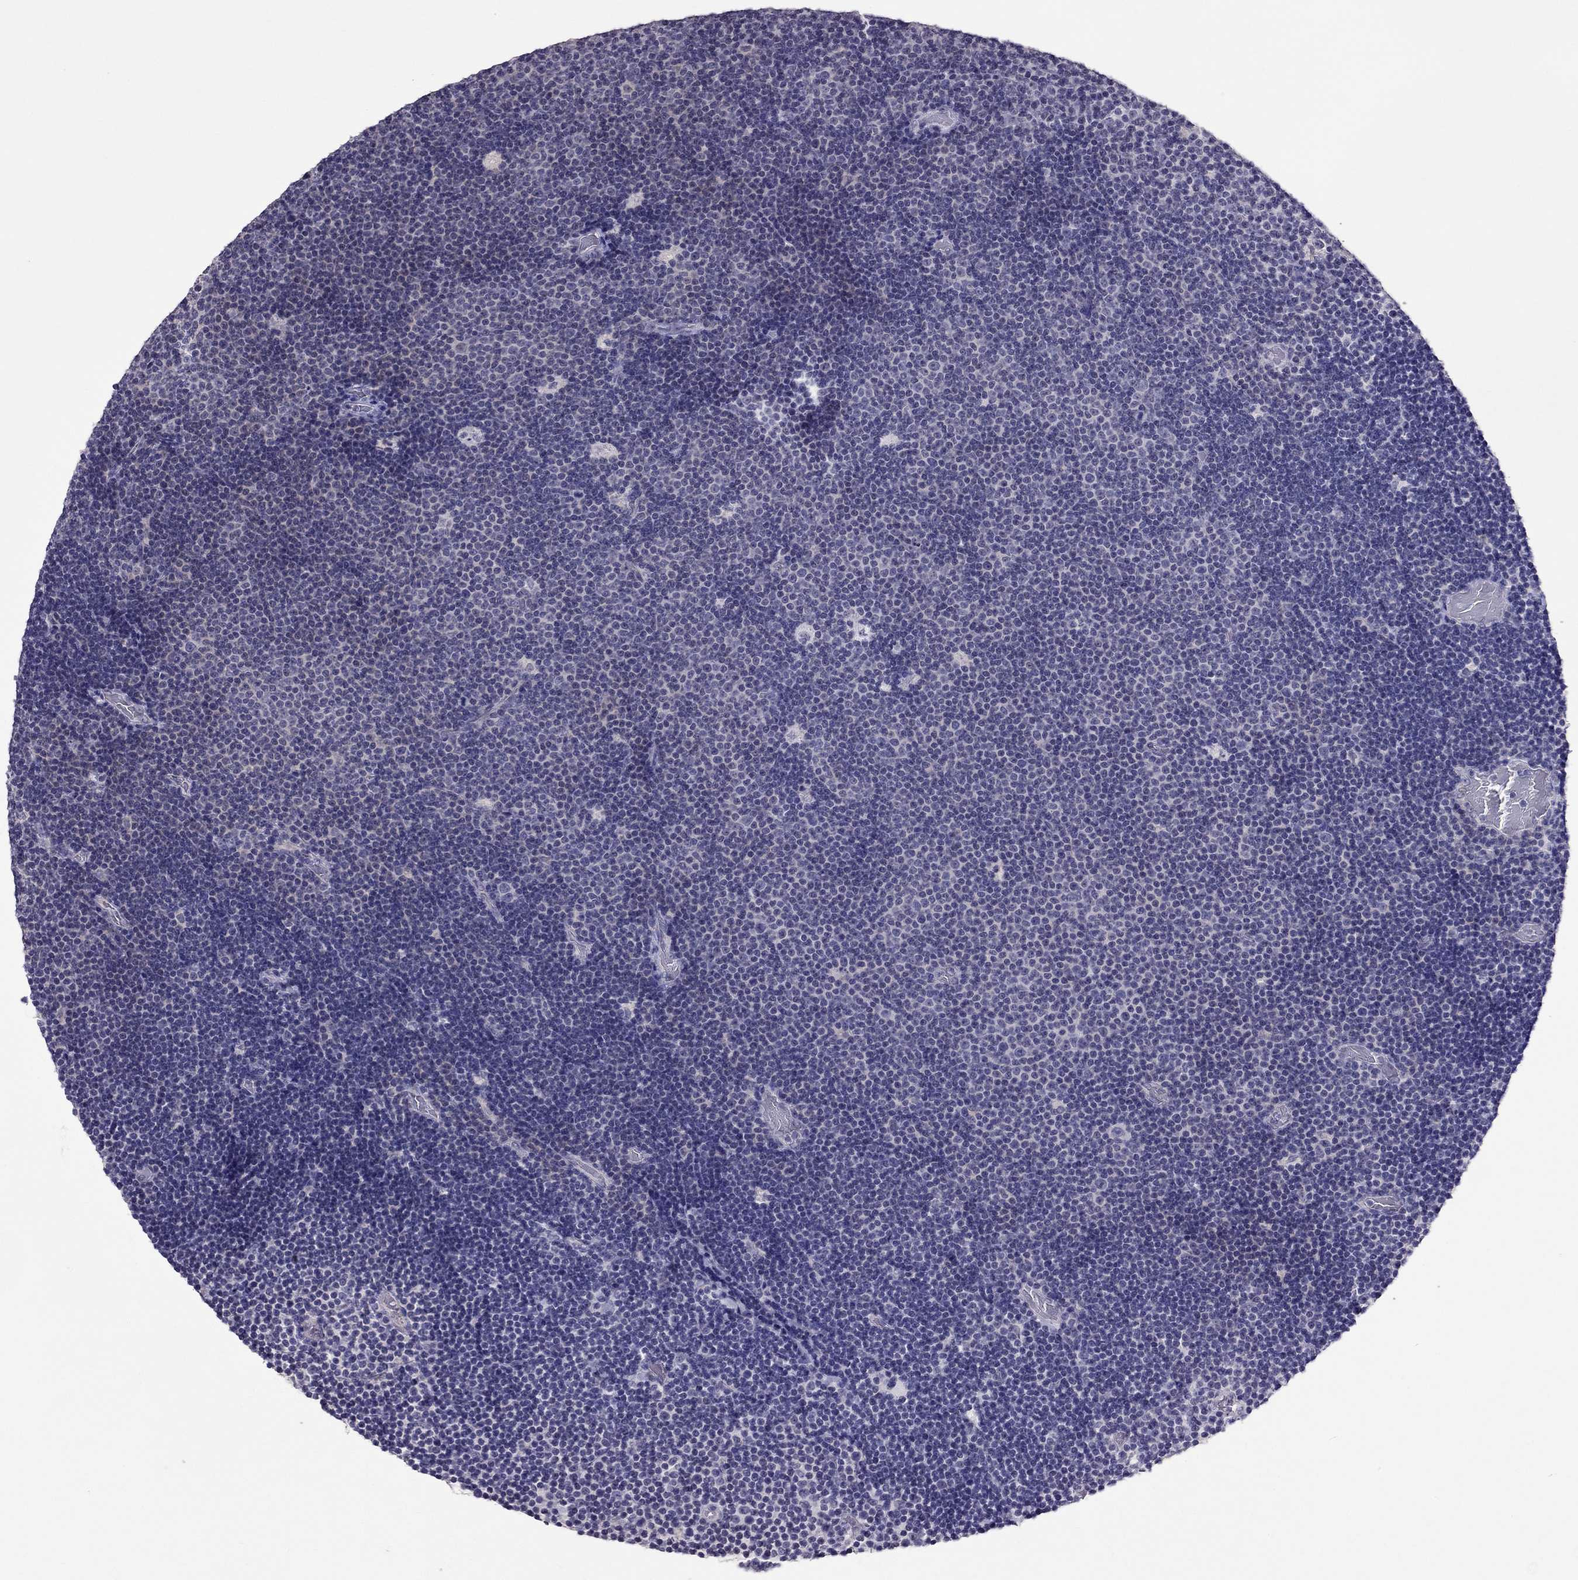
{"staining": {"intensity": "negative", "quantity": "none", "location": "none"}, "tissue": "lymphoma", "cell_type": "Tumor cells", "image_type": "cancer", "snomed": [{"axis": "morphology", "description": "Malignant lymphoma, non-Hodgkin's type, Low grade"}, {"axis": "topography", "description": "Brain"}], "caption": "Tumor cells show no significant protein staining in low-grade malignant lymphoma, non-Hodgkin's type.", "gene": "LRRC46", "patient": {"sex": "female", "age": 66}}